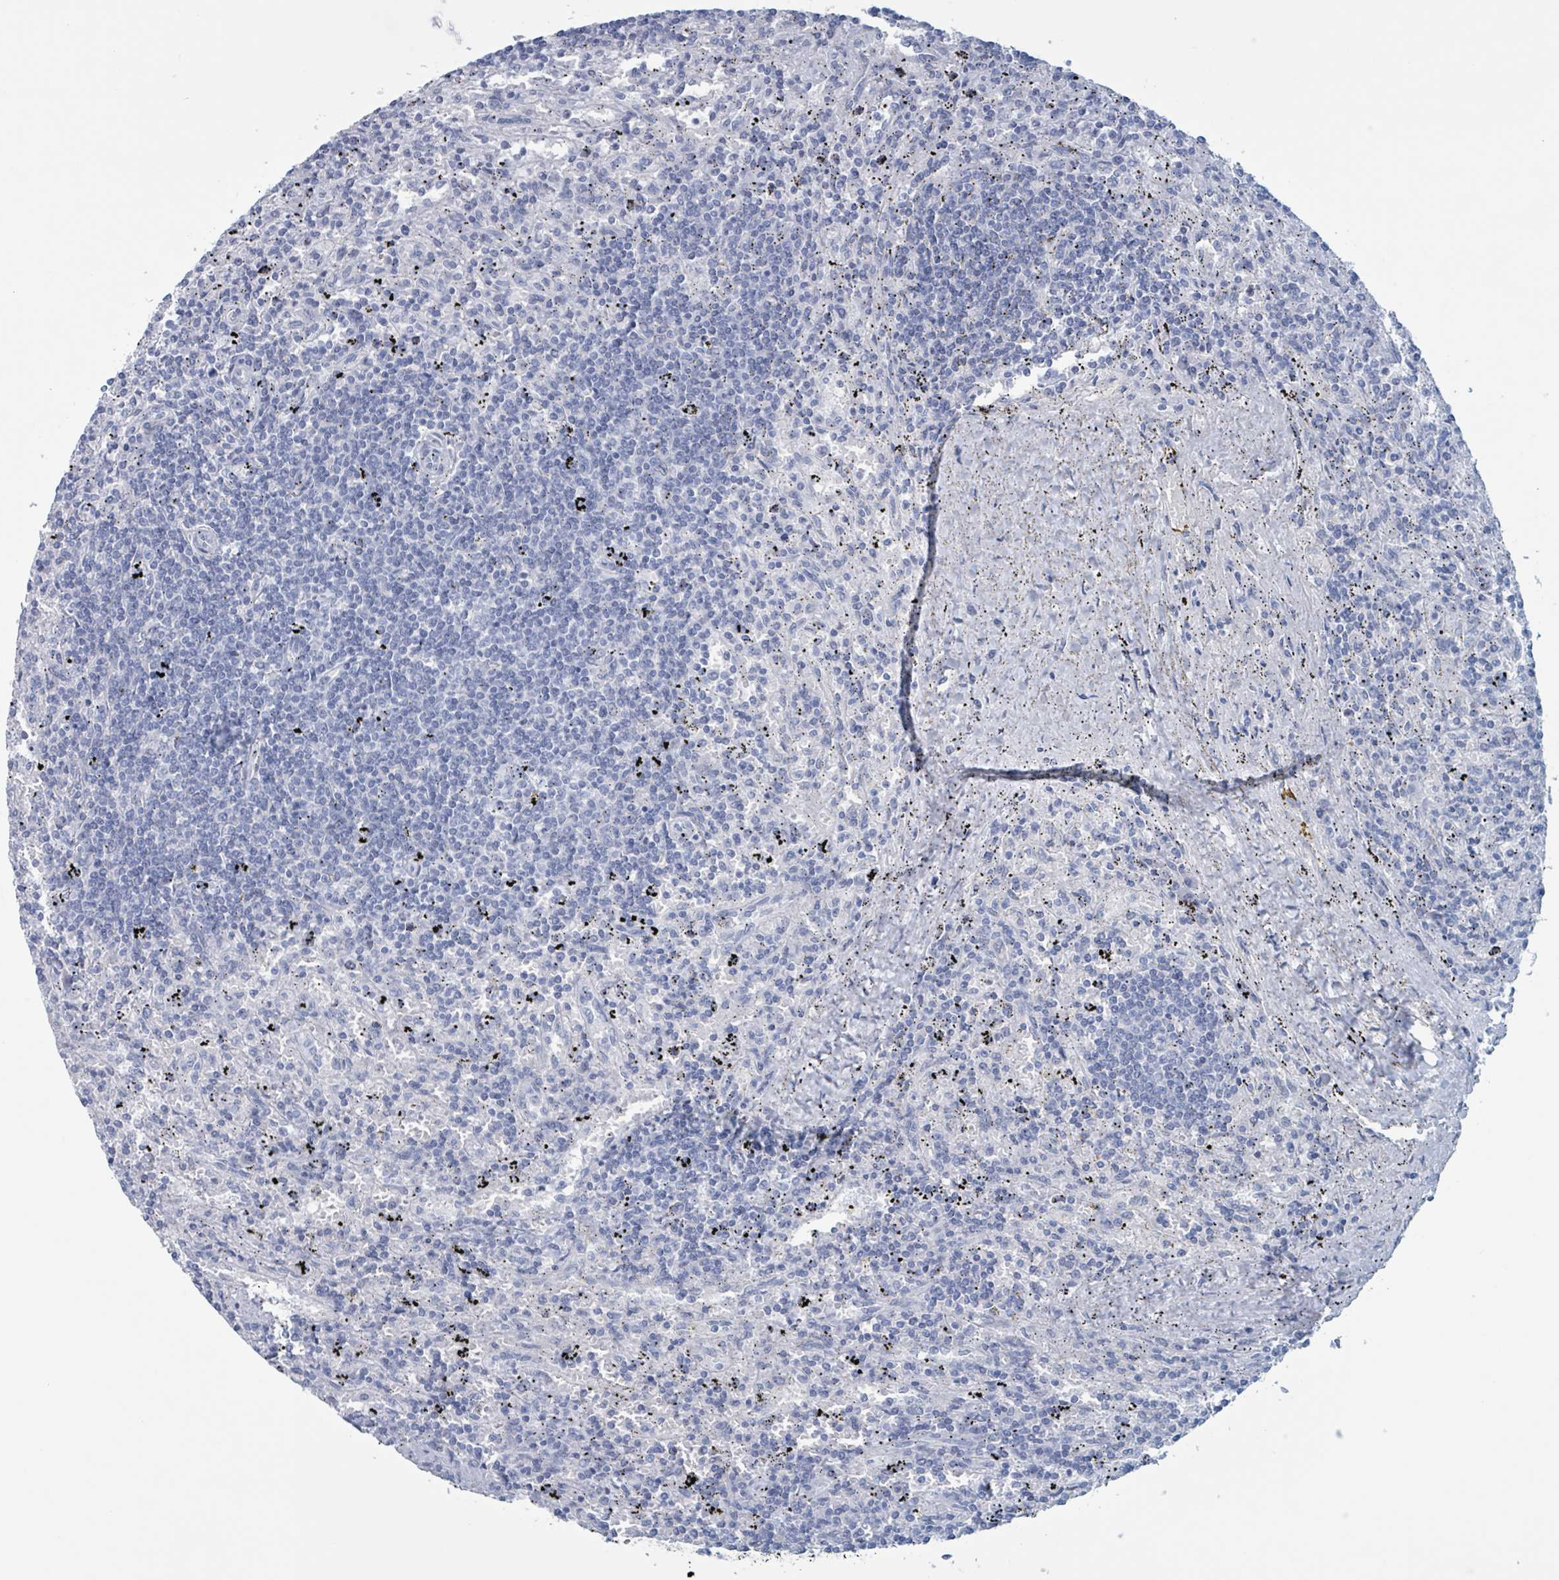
{"staining": {"intensity": "negative", "quantity": "none", "location": "none"}, "tissue": "lymphoma", "cell_type": "Tumor cells", "image_type": "cancer", "snomed": [{"axis": "morphology", "description": "Malignant lymphoma, non-Hodgkin's type, Low grade"}, {"axis": "topography", "description": "Spleen"}], "caption": "Micrograph shows no protein expression in tumor cells of lymphoma tissue. (Brightfield microscopy of DAB (3,3'-diaminobenzidine) IHC at high magnification).", "gene": "KLK4", "patient": {"sex": "male", "age": 76}}